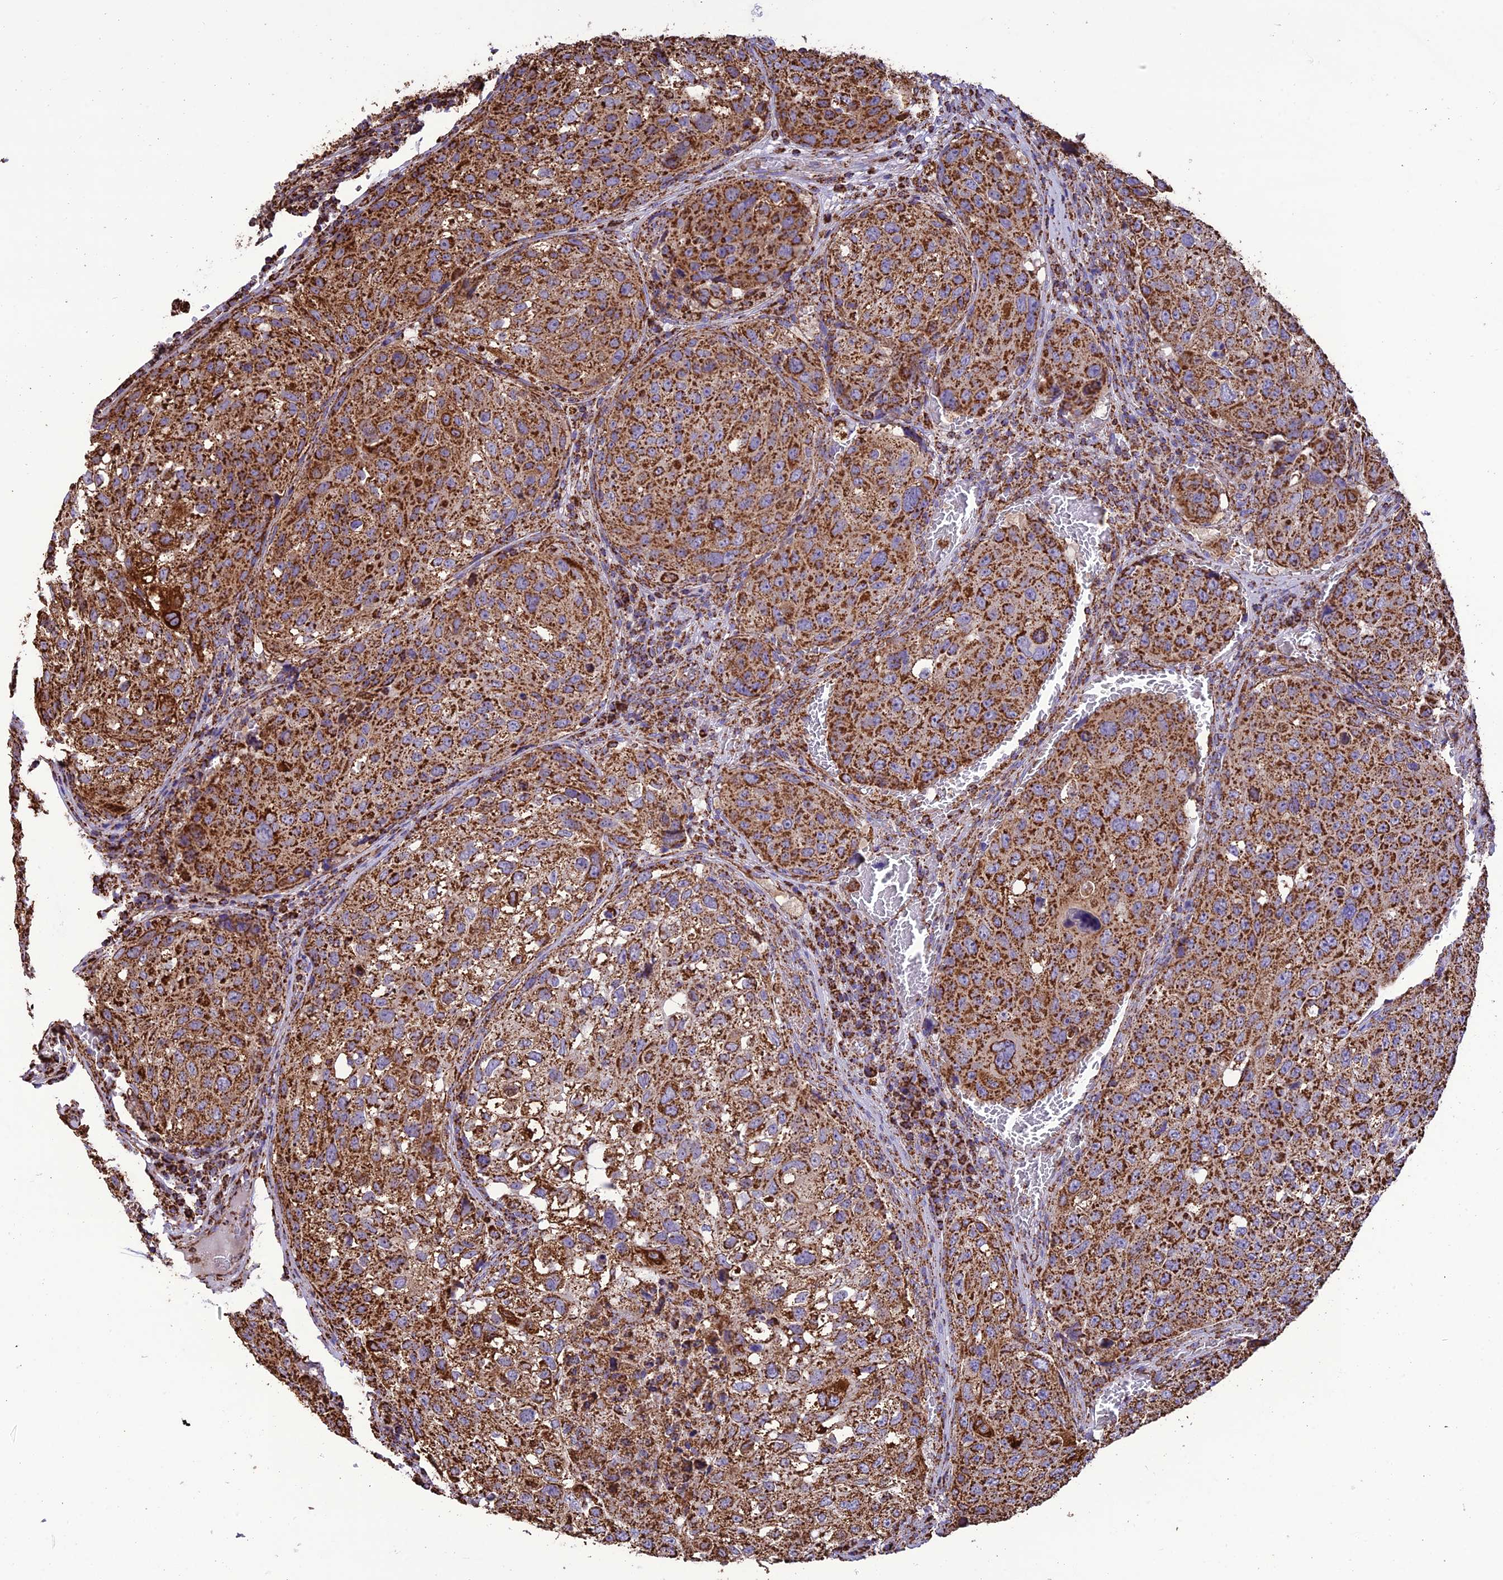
{"staining": {"intensity": "strong", "quantity": ">75%", "location": "cytoplasmic/membranous"}, "tissue": "urothelial cancer", "cell_type": "Tumor cells", "image_type": "cancer", "snomed": [{"axis": "morphology", "description": "Urothelial carcinoma, High grade"}, {"axis": "topography", "description": "Lymph node"}, {"axis": "topography", "description": "Urinary bladder"}], "caption": "Urothelial cancer was stained to show a protein in brown. There is high levels of strong cytoplasmic/membranous positivity in approximately >75% of tumor cells.", "gene": "NDUFAF1", "patient": {"sex": "male", "age": 51}}